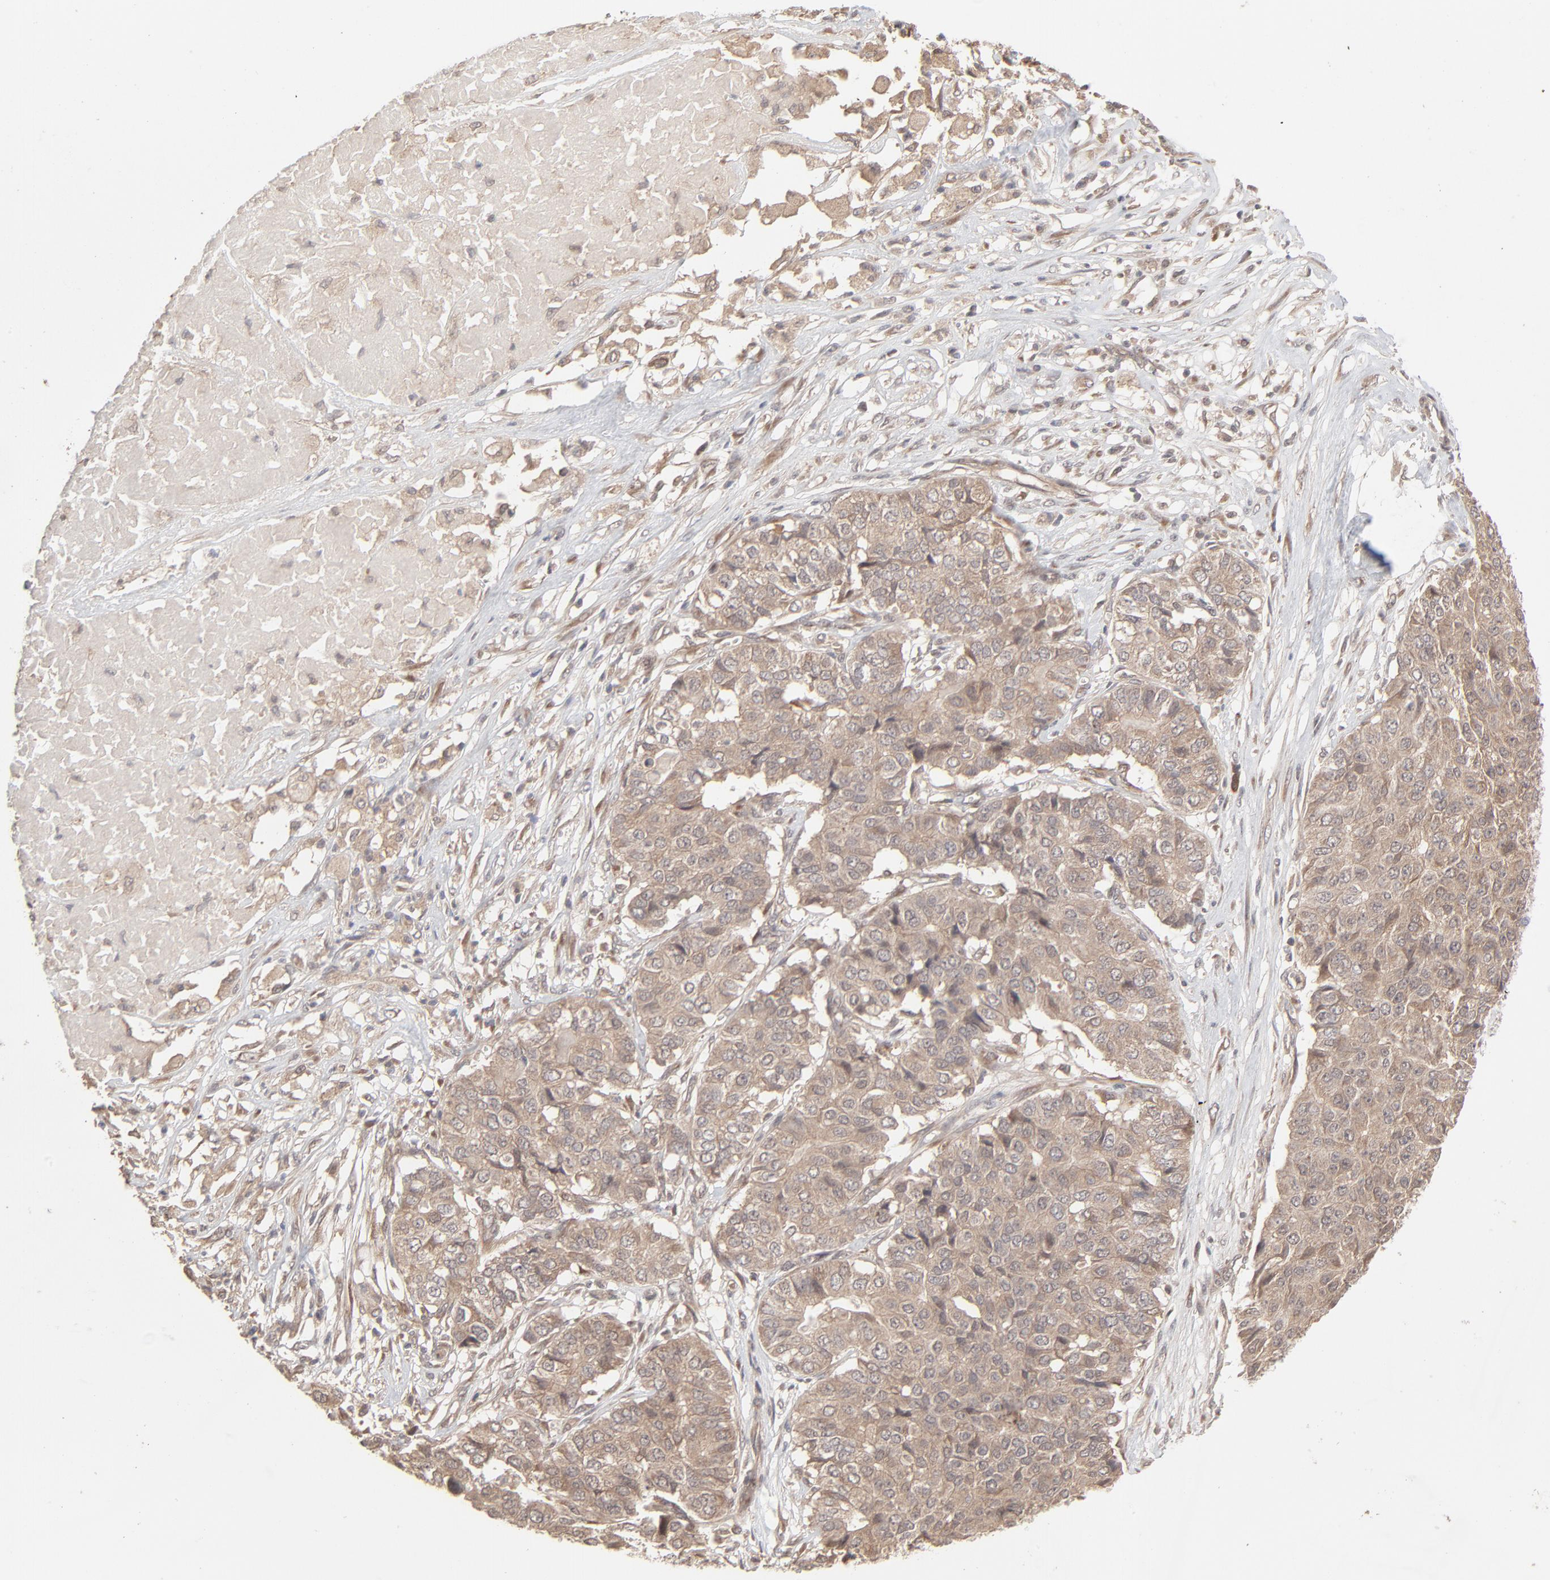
{"staining": {"intensity": "moderate", "quantity": ">75%", "location": "cytoplasmic/membranous"}, "tissue": "pancreatic cancer", "cell_type": "Tumor cells", "image_type": "cancer", "snomed": [{"axis": "morphology", "description": "Adenocarcinoma, NOS"}, {"axis": "topography", "description": "Pancreas"}], "caption": "Pancreatic cancer stained with DAB (3,3'-diaminobenzidine) immunohistochemistry exhibits medium levels of moderate cytoplasmic/membranous positivity in about >75% of tumor cells.", "gene": "SCFD1", "patient": {"sex": "male", "age": 50}}